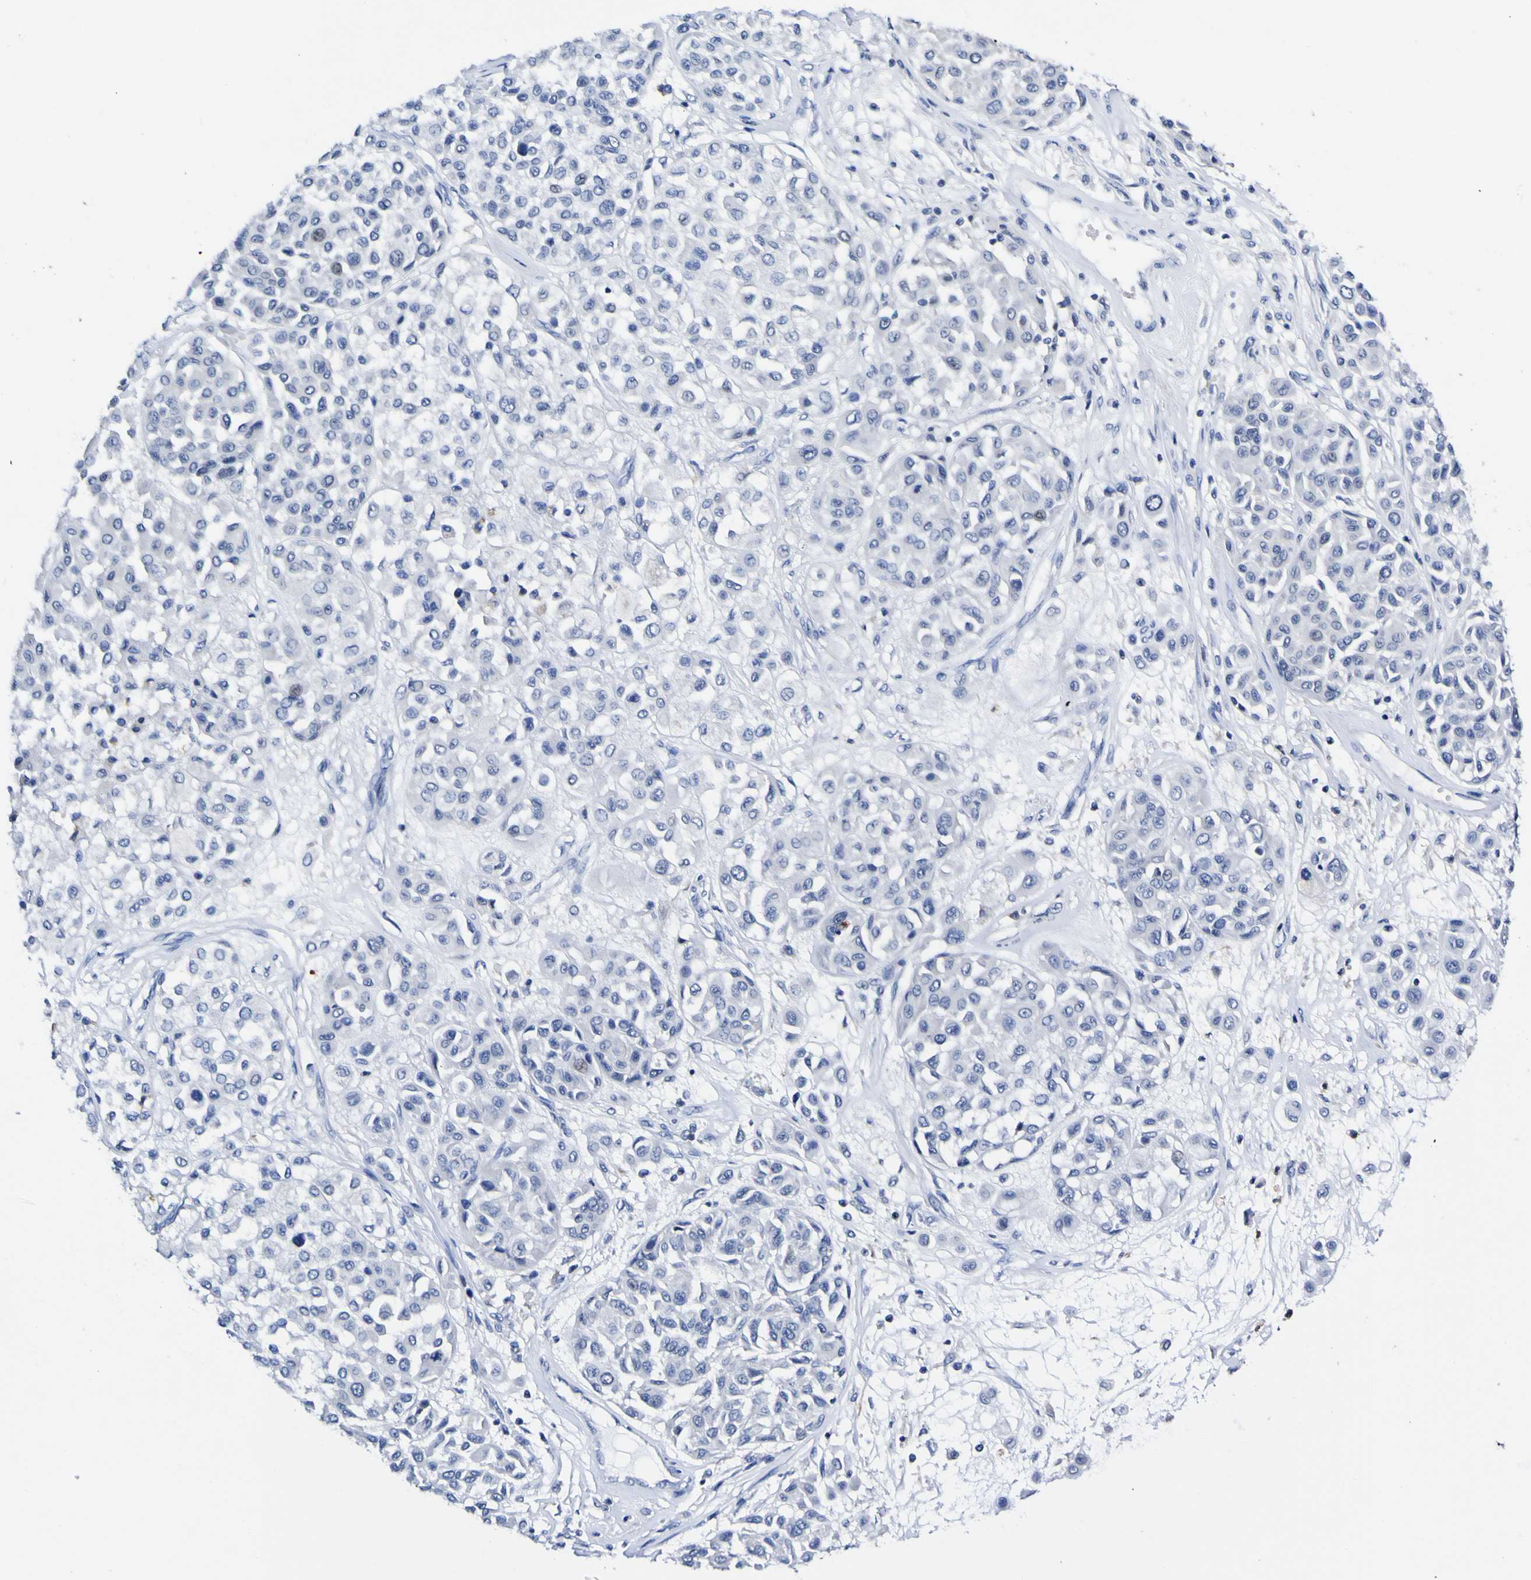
{"staining": {"intensity": "negative", "quantity": "none", "location": "none"}, "tissue": "melanoma", "cell_type": "Tumor cells", "image_type": "cancer", "snomed": [{"axis": "morphology", "description": "Malignant melanoma, Metastatic site"}, {"axis": "topography", "description": "Soft tissue"}], "caption": "Immunohistochemistry of melanoma displays no expression in tumor cells. (DAB immunohistochemistry, high magnification).", "gene": "CASP6", "patient": {"sex": "male", "age": 41}}